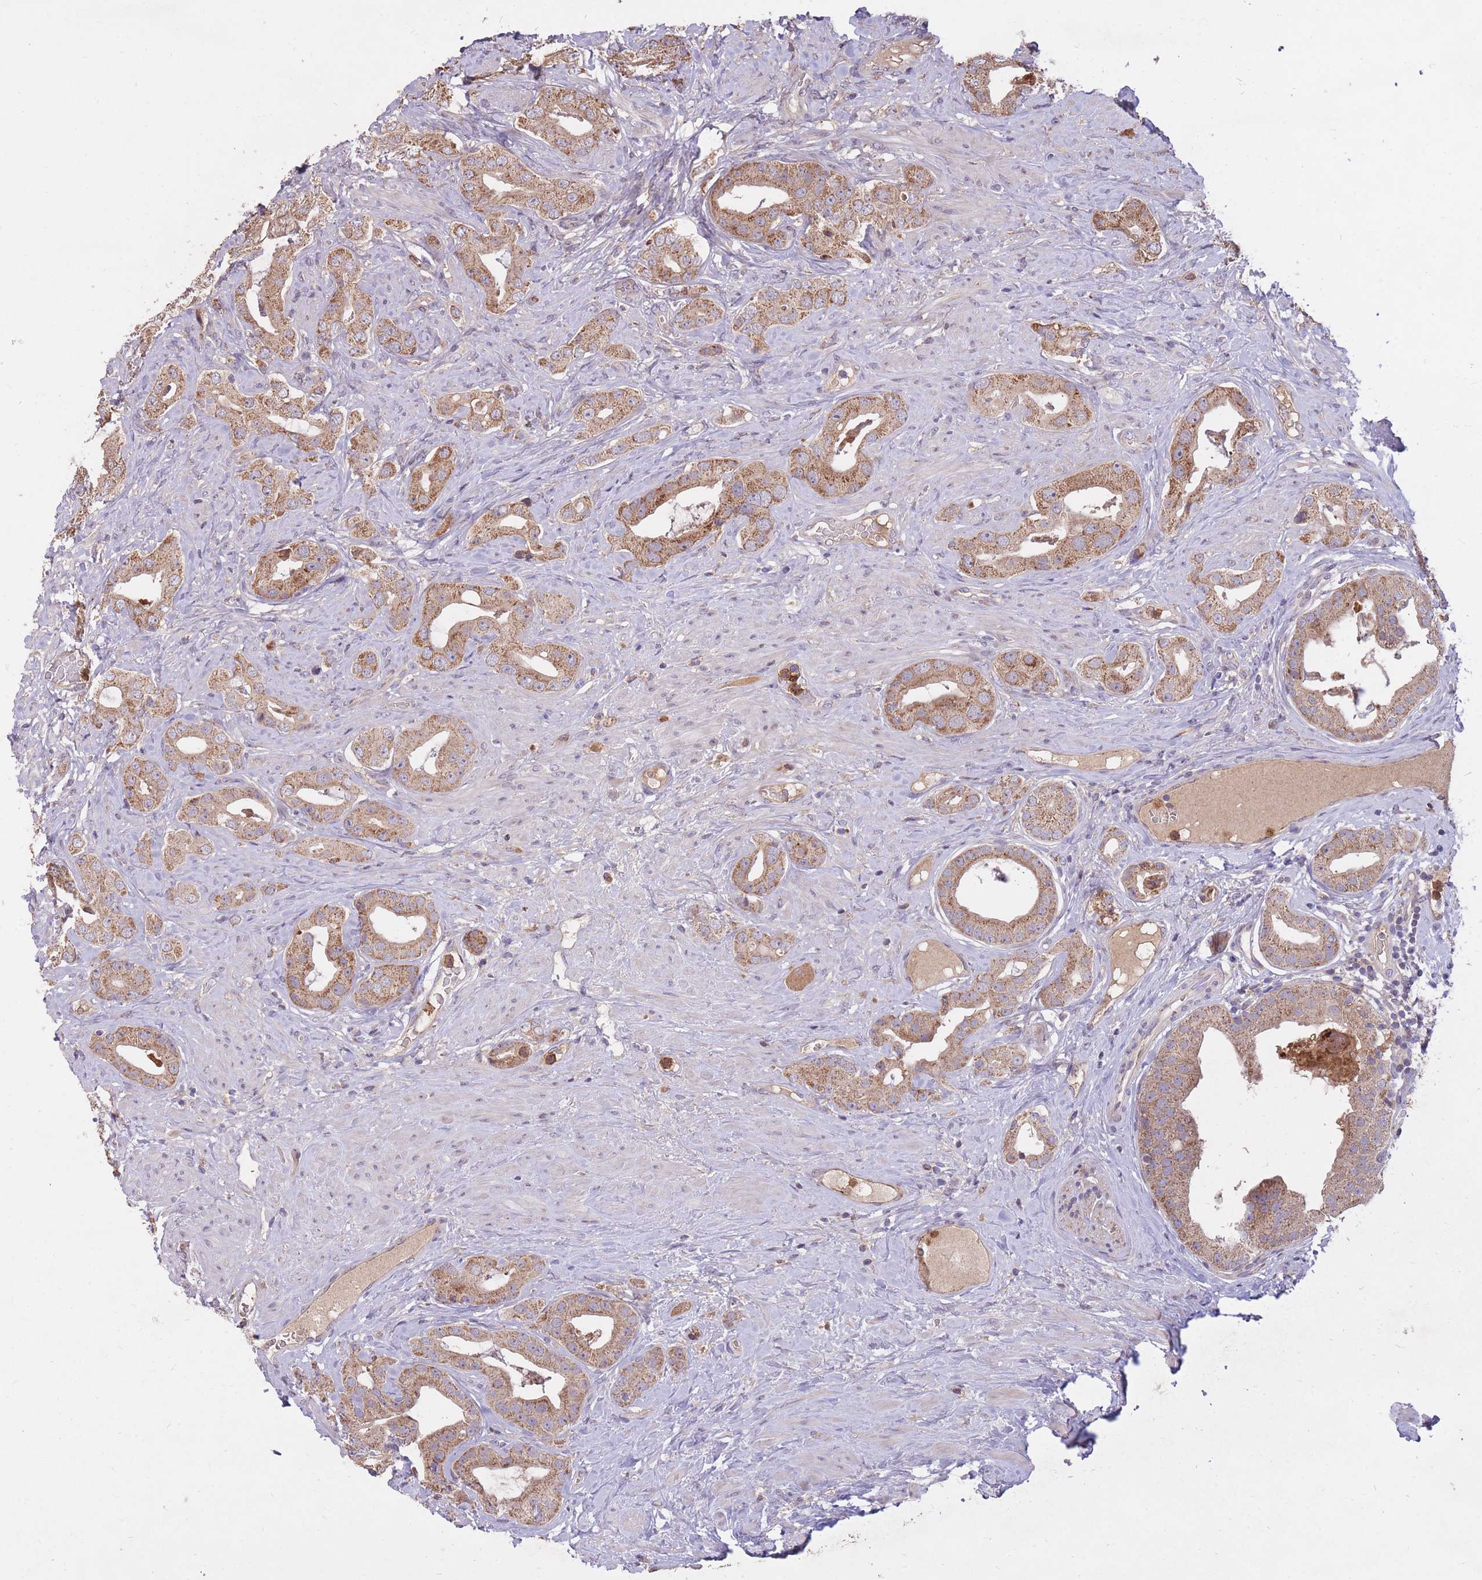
{"staining": {"intensity": "moderate", "quantity": ">75%", "location": "cytoplasmic/membranous"}, "tissue": "prostate cancer", "cell_type": "Tumor cells", "image_type": "cancer", "snomed": [{"axis": "morphology", "description": "Adenocarcinoma, High grade"}, {"axis": "topography", "description": "Prostate"}], "caption": "Moderate cytoplasmic/membranous expression is identified in about >75% of tumor cells in prostate cancer (high-grade adenocarcinoma).", "gene": "IGF2BP2", "patient": {"sex": "male", "age": 63}}